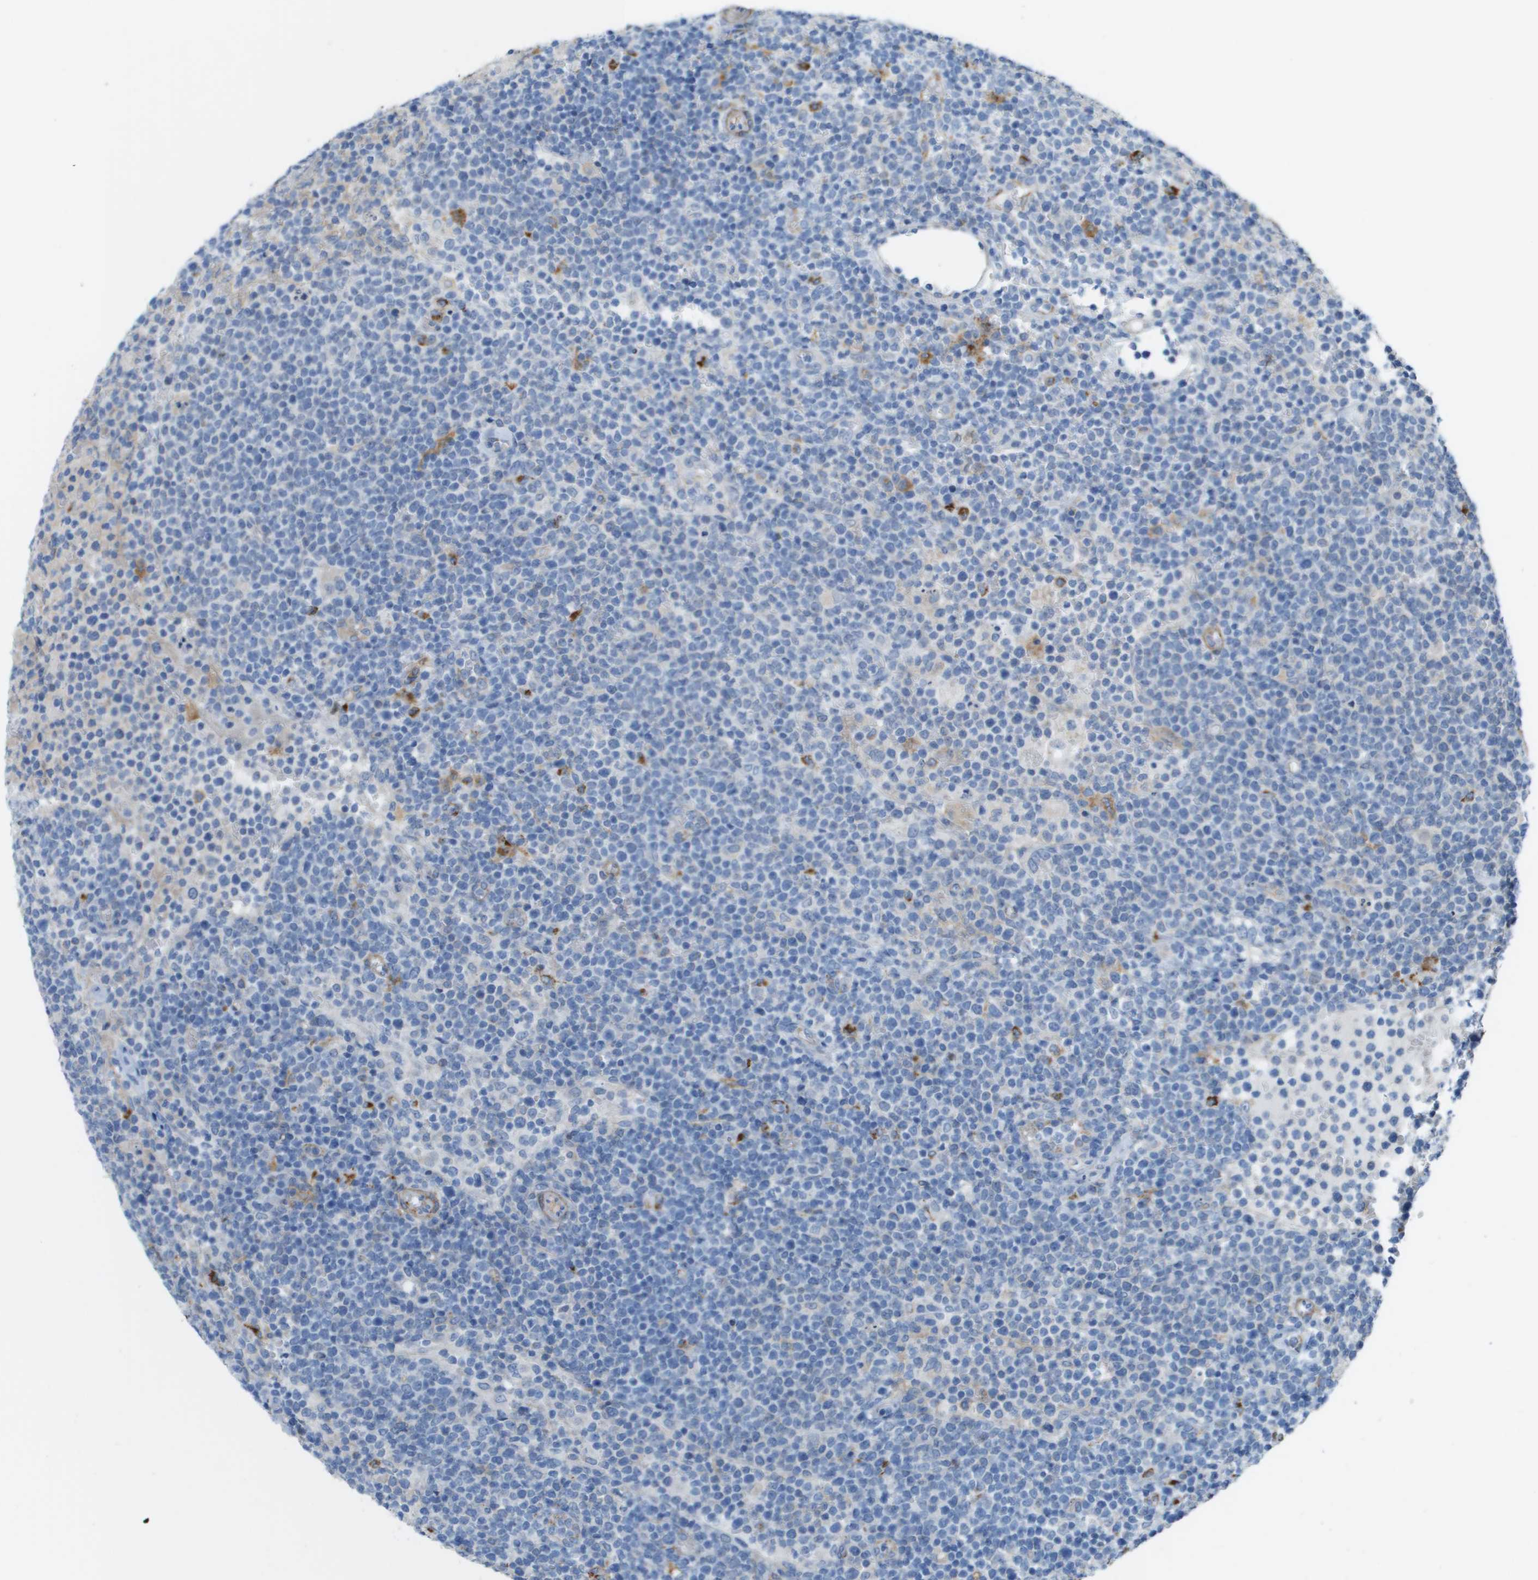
{"staining": {"intensity": "negative", "quantity": "none", "location": "none"}, "tissue": "lymphoma", "cell_type": "Tumor cells", "image_type": "cancer", "snomed": [{"axis": "morphology", "description": "Malignant lymphoma, non-Hodgkin's type, High grade"}, {"axis": "topography", "description": "Lymph node"}], "caption": "Tumor cells are negative for protein expression in human high-grade malignant lymphoma, non-Hodgkin's type.", "gene": "ZBTB43", "patient": {"sex": "male", "age": 61}}